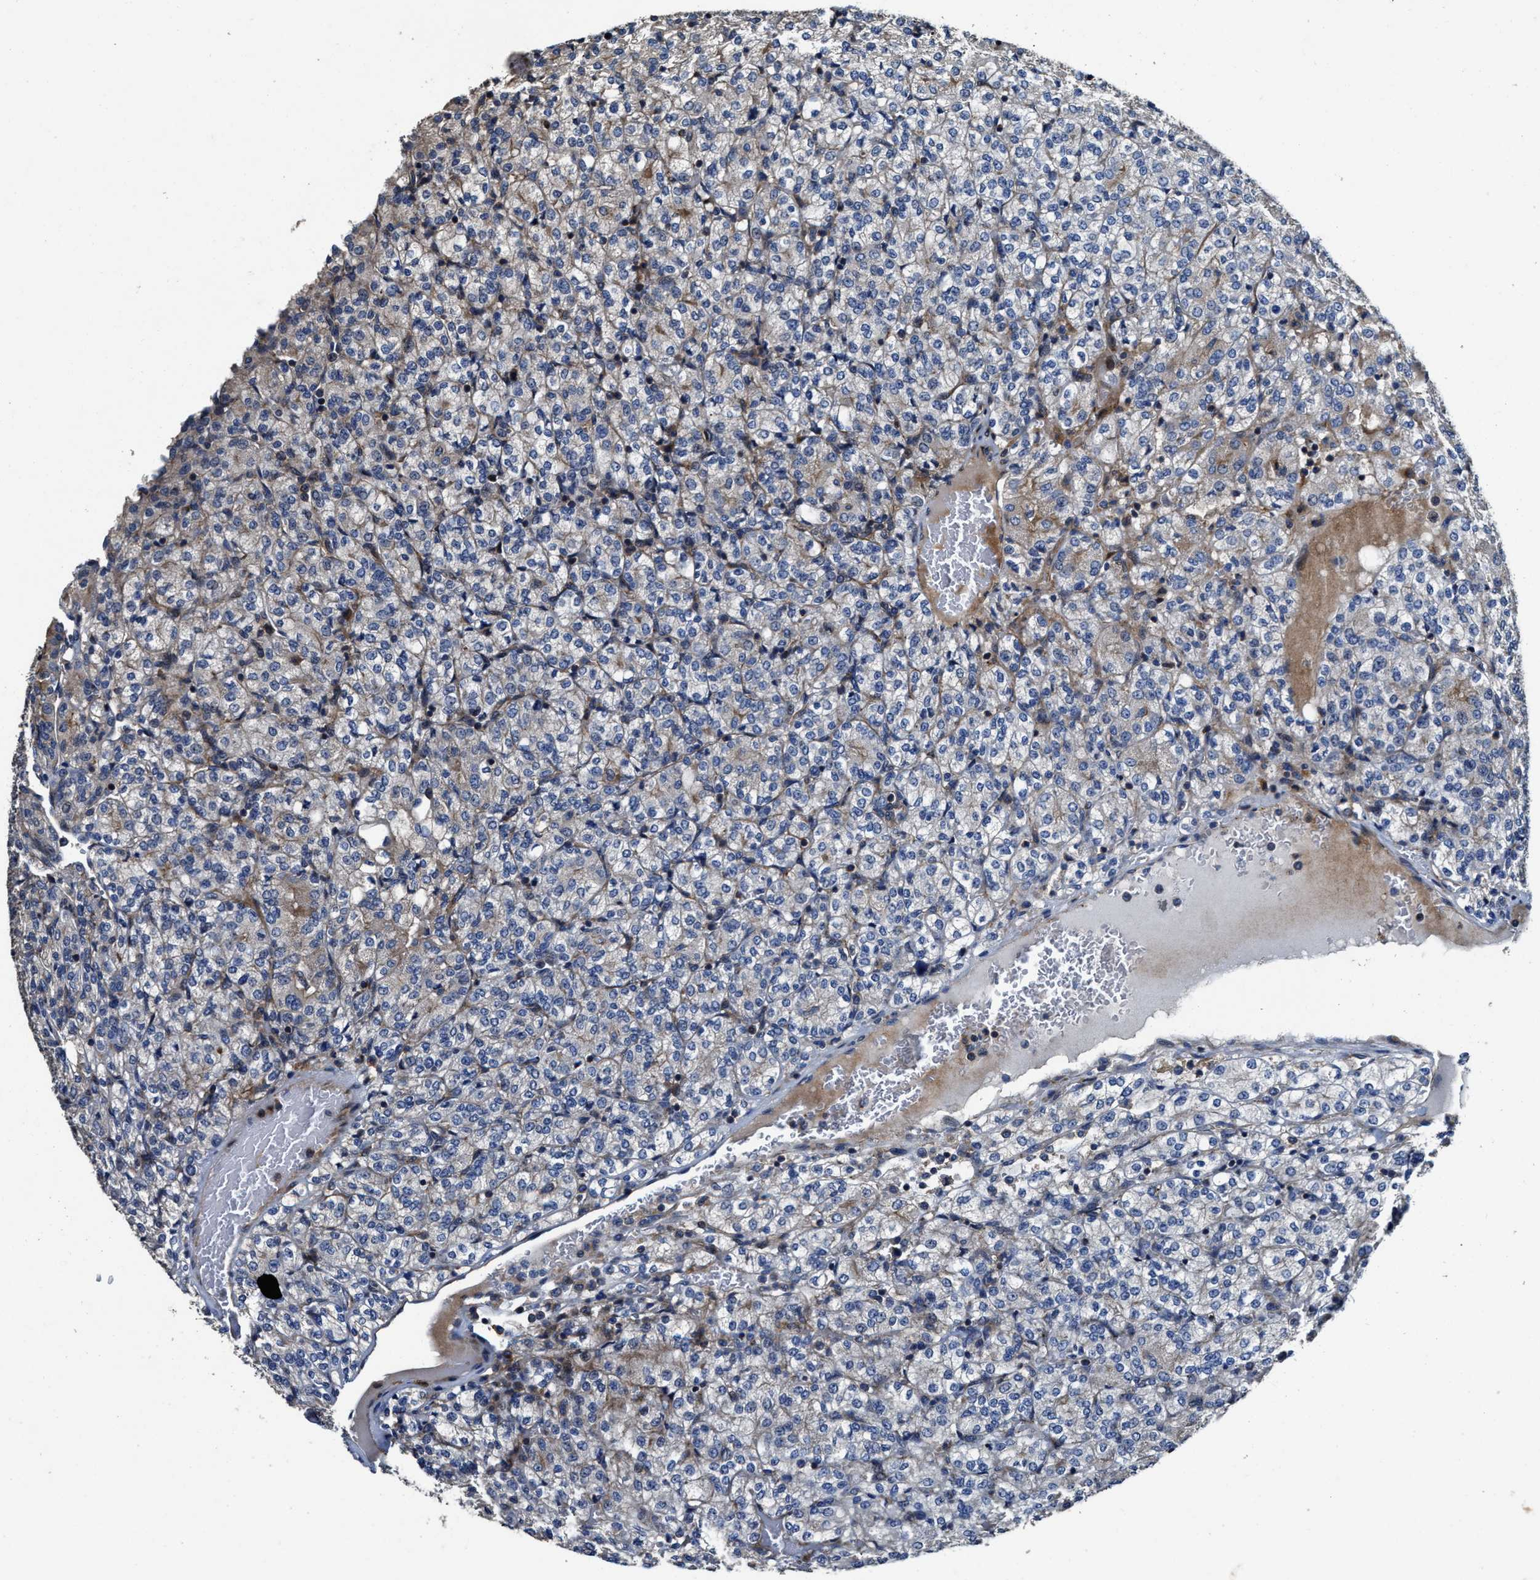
{"staining": {"intensity": "negative", "quantity": "none", "location": "none"}, "tissue": "renal cancer", "cell_type": "Tumor cells", "image_type": "cancer", "snomed": [{"axis": "morphology", "description": "Adenocarcinoma, NOS"}, {"axis": "topography", "description": "Kidney"}], "caption": "Renal adenocarcinoma was stained to show a protein in brown. There is no significant positivity in tumor cells.", "gene": "PTAR1", "patient": {"sex": "male", "age": 77}}